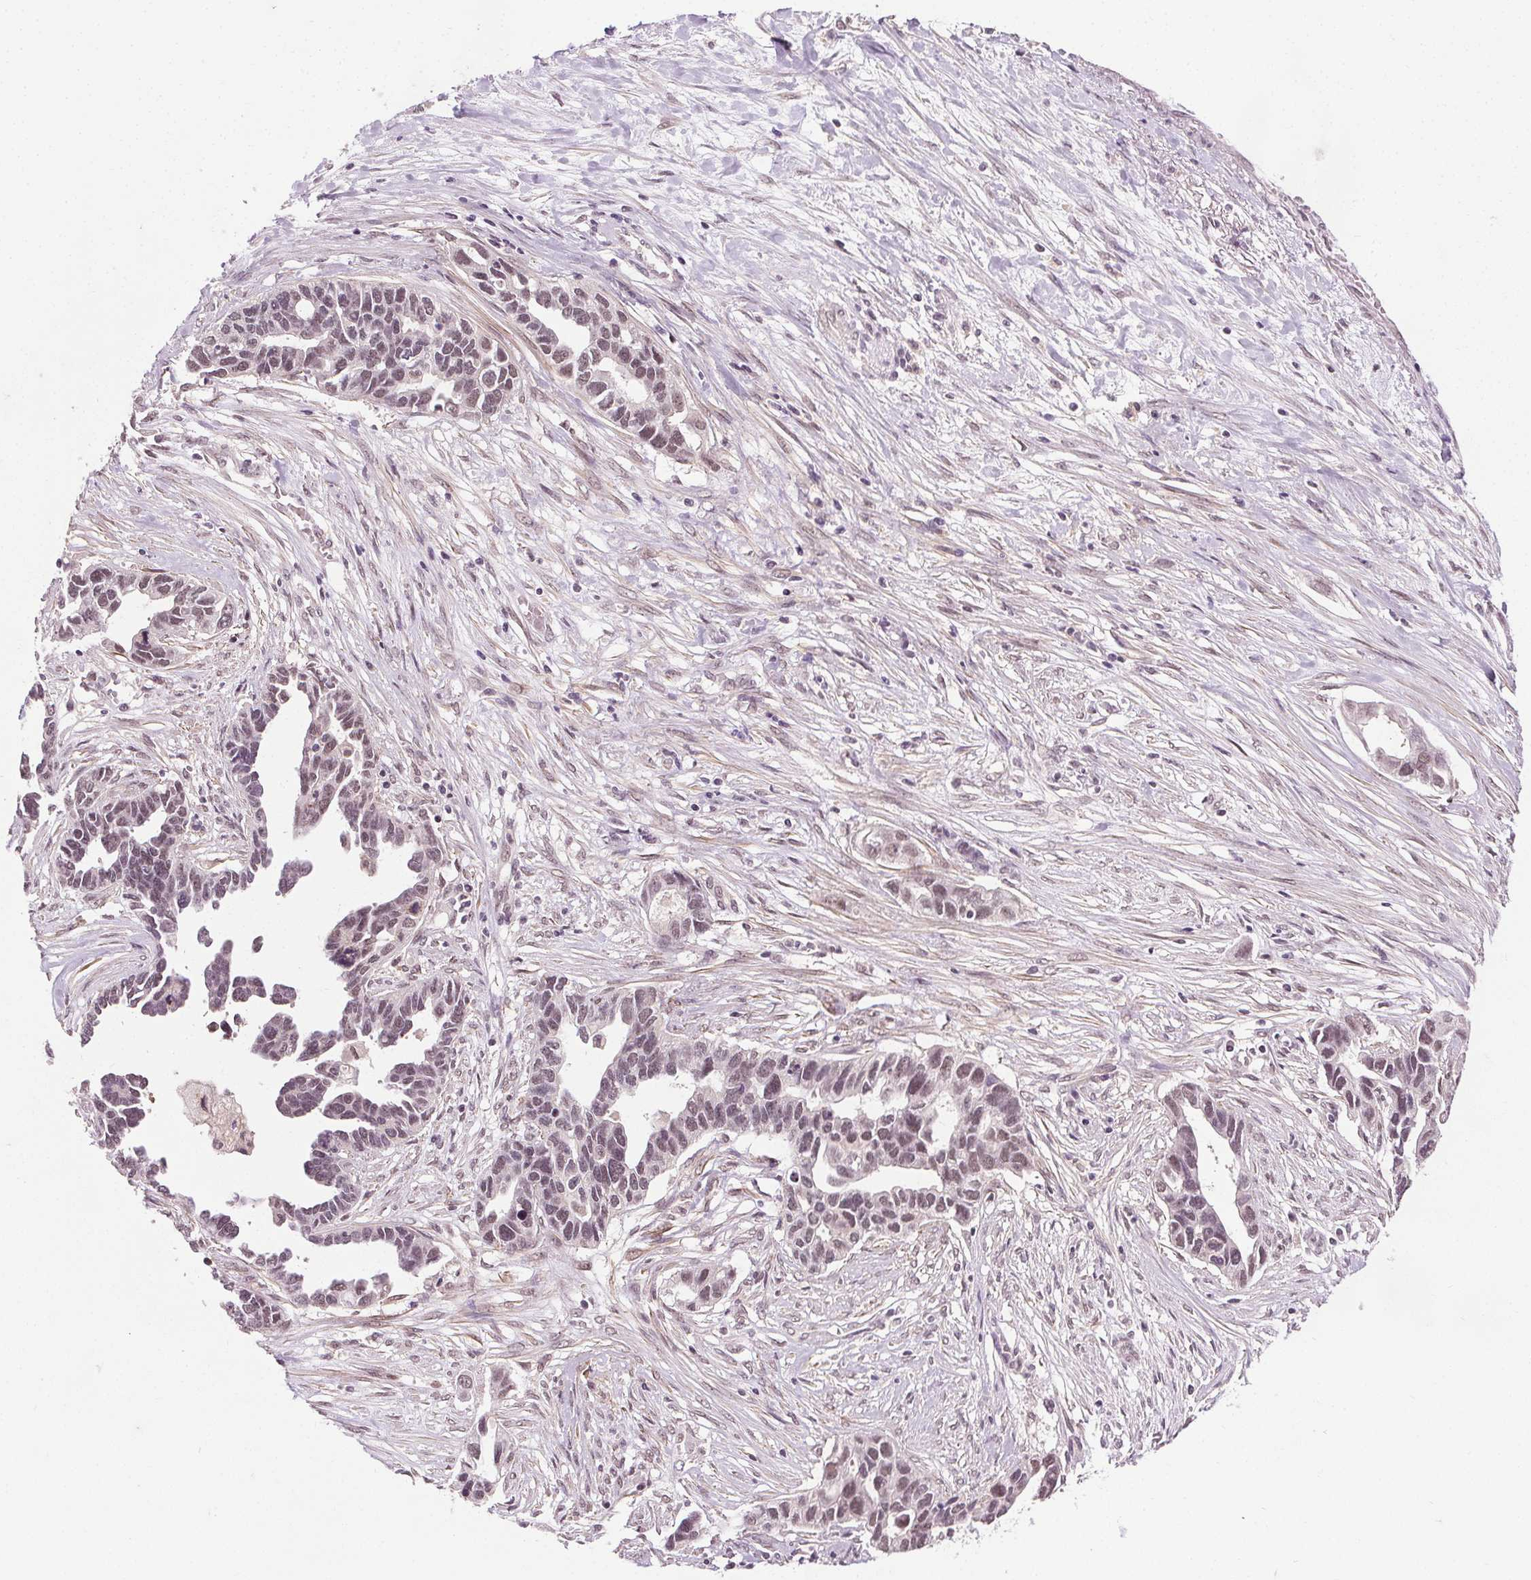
{"staining": {"intensity": "weak", "quantity": "<25%", "location": "nuclear"}, "tissue": "ovarian cancer", "cell_type": "Tumor cells", "image_type": "cancer", "snomed": [{"axis": "morphology", "description": "Cystadenocarcinoma, serous, NOS"}, {"axis": "topography", "description": "Ovary"}], "caption": "Tumor cells show no significant expression in ovarian serous cystadenocarcinoma.", "gene": "MED6", "patient": {"sex": "female", "age": 54}}